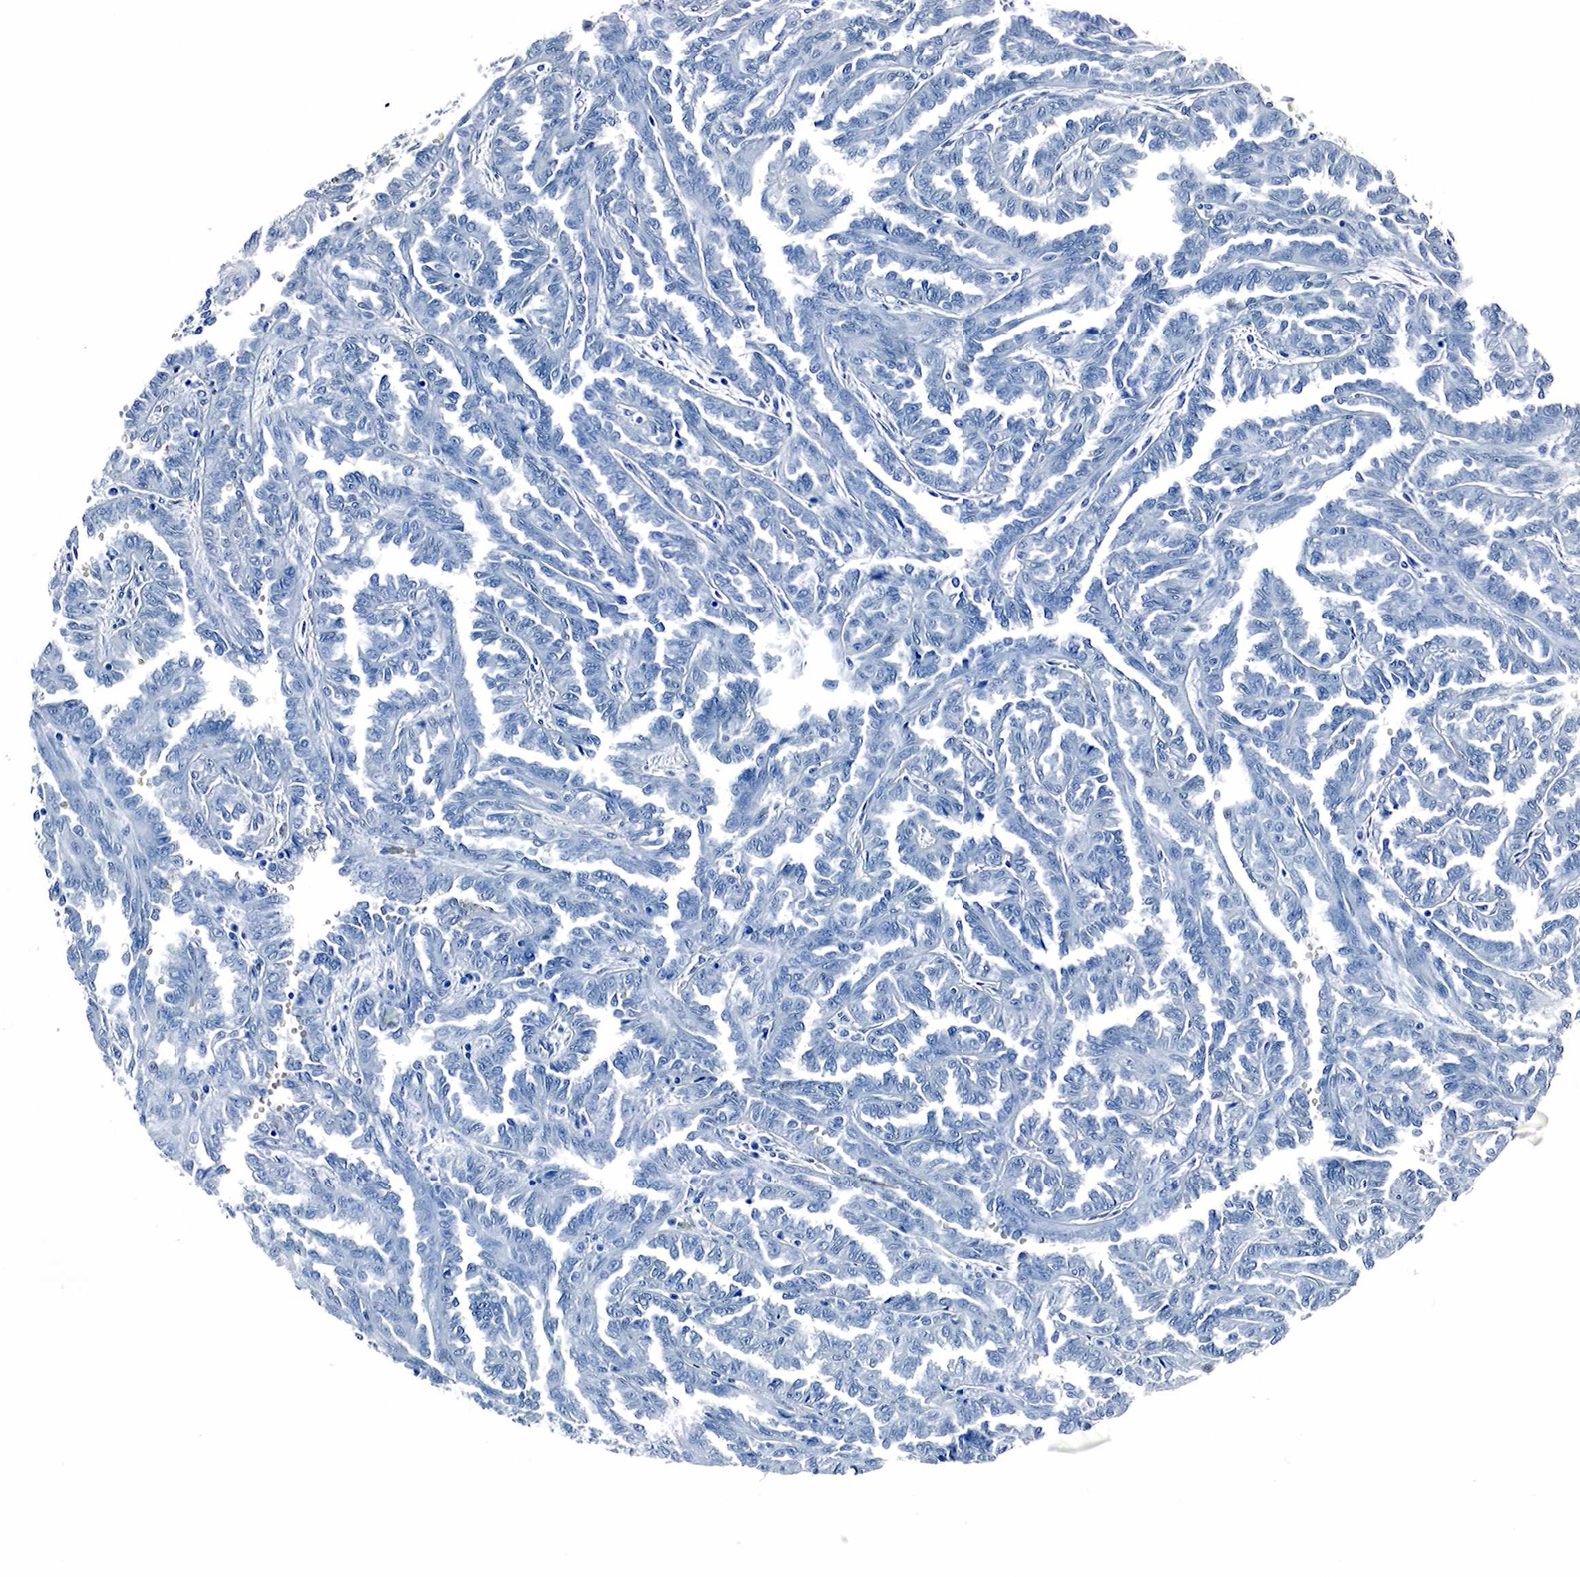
{"staining": {"intensity": "negative", "quantity": "none", "location": "none"}, "tissue": "renal cancer", "cell_type": "Tumor cells", "image_type": "cancer", "snomed": [{"axis": "morphology", "description": "Inflammation, NOS"}, {"axis": "morphology", "description": "Adenocarcinoma, NOS"}, {"axis": "topography", "description": "Kidney"}], "caption": "Renal cancer (adenocarcinoma) stained for a protein using IHC demonstrates no positivity tumor cells.", "gene": "GCG", "patient": {"sex": "male", "age": 68}}